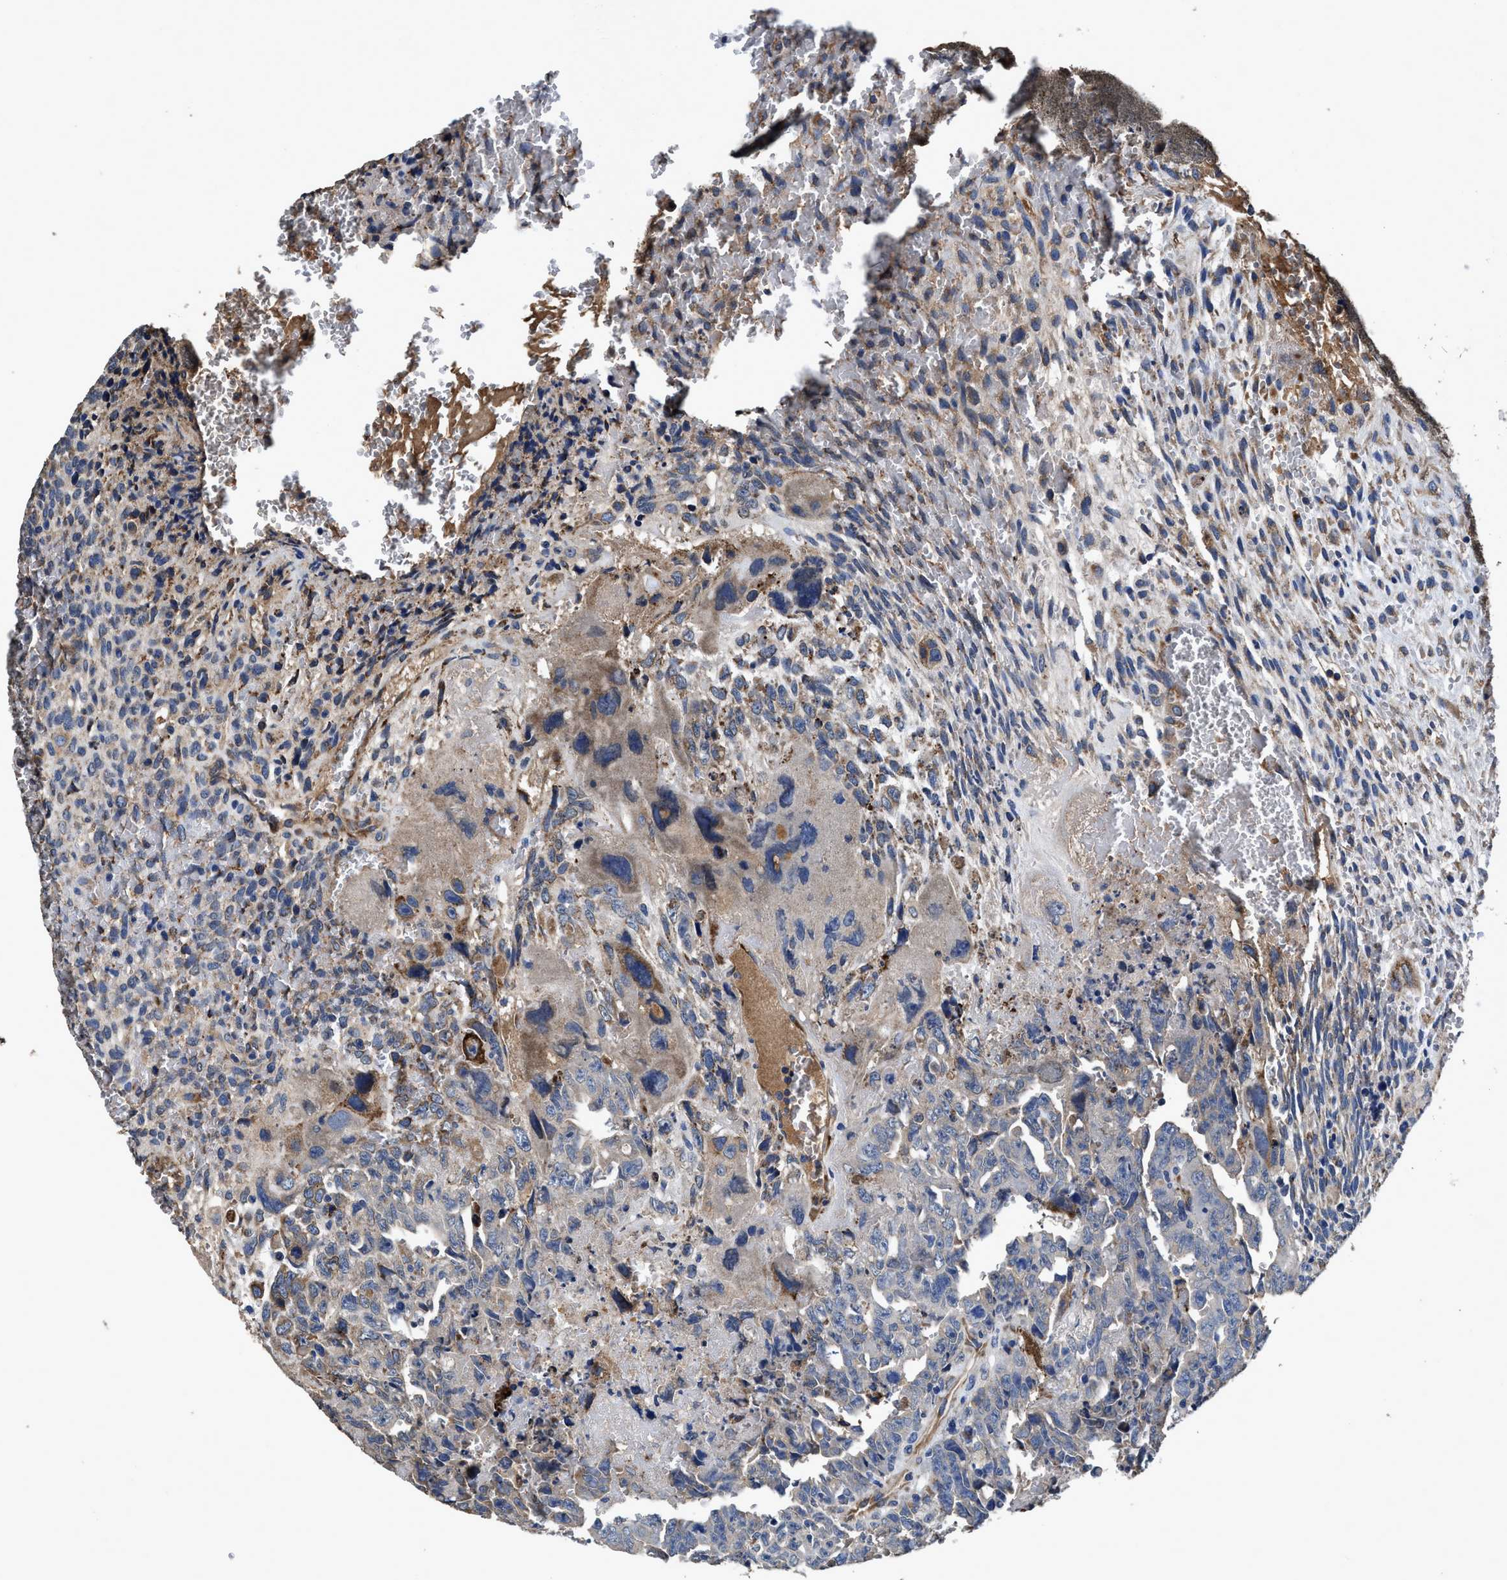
{"staining": {"intensity": "weak", "quantity": "<25%", "location": "cytoplasmic/membranous"}, "tissue": "testis cancer", "cell_type": "Tumor cells", "image_type": "cancer", "snomed": [{"axis": "morphology", "description": "Carcinoma, Embryonal, NOS"}, {"axis": "topography", "description": "Testis"}], "caption": "DAB immunohistochemical staining of human embryonal carcinoma (testis) reveals no significant staining in tumor cells.", "gene": "IDNK", "patient": {"sex": "male", "age": 28}}